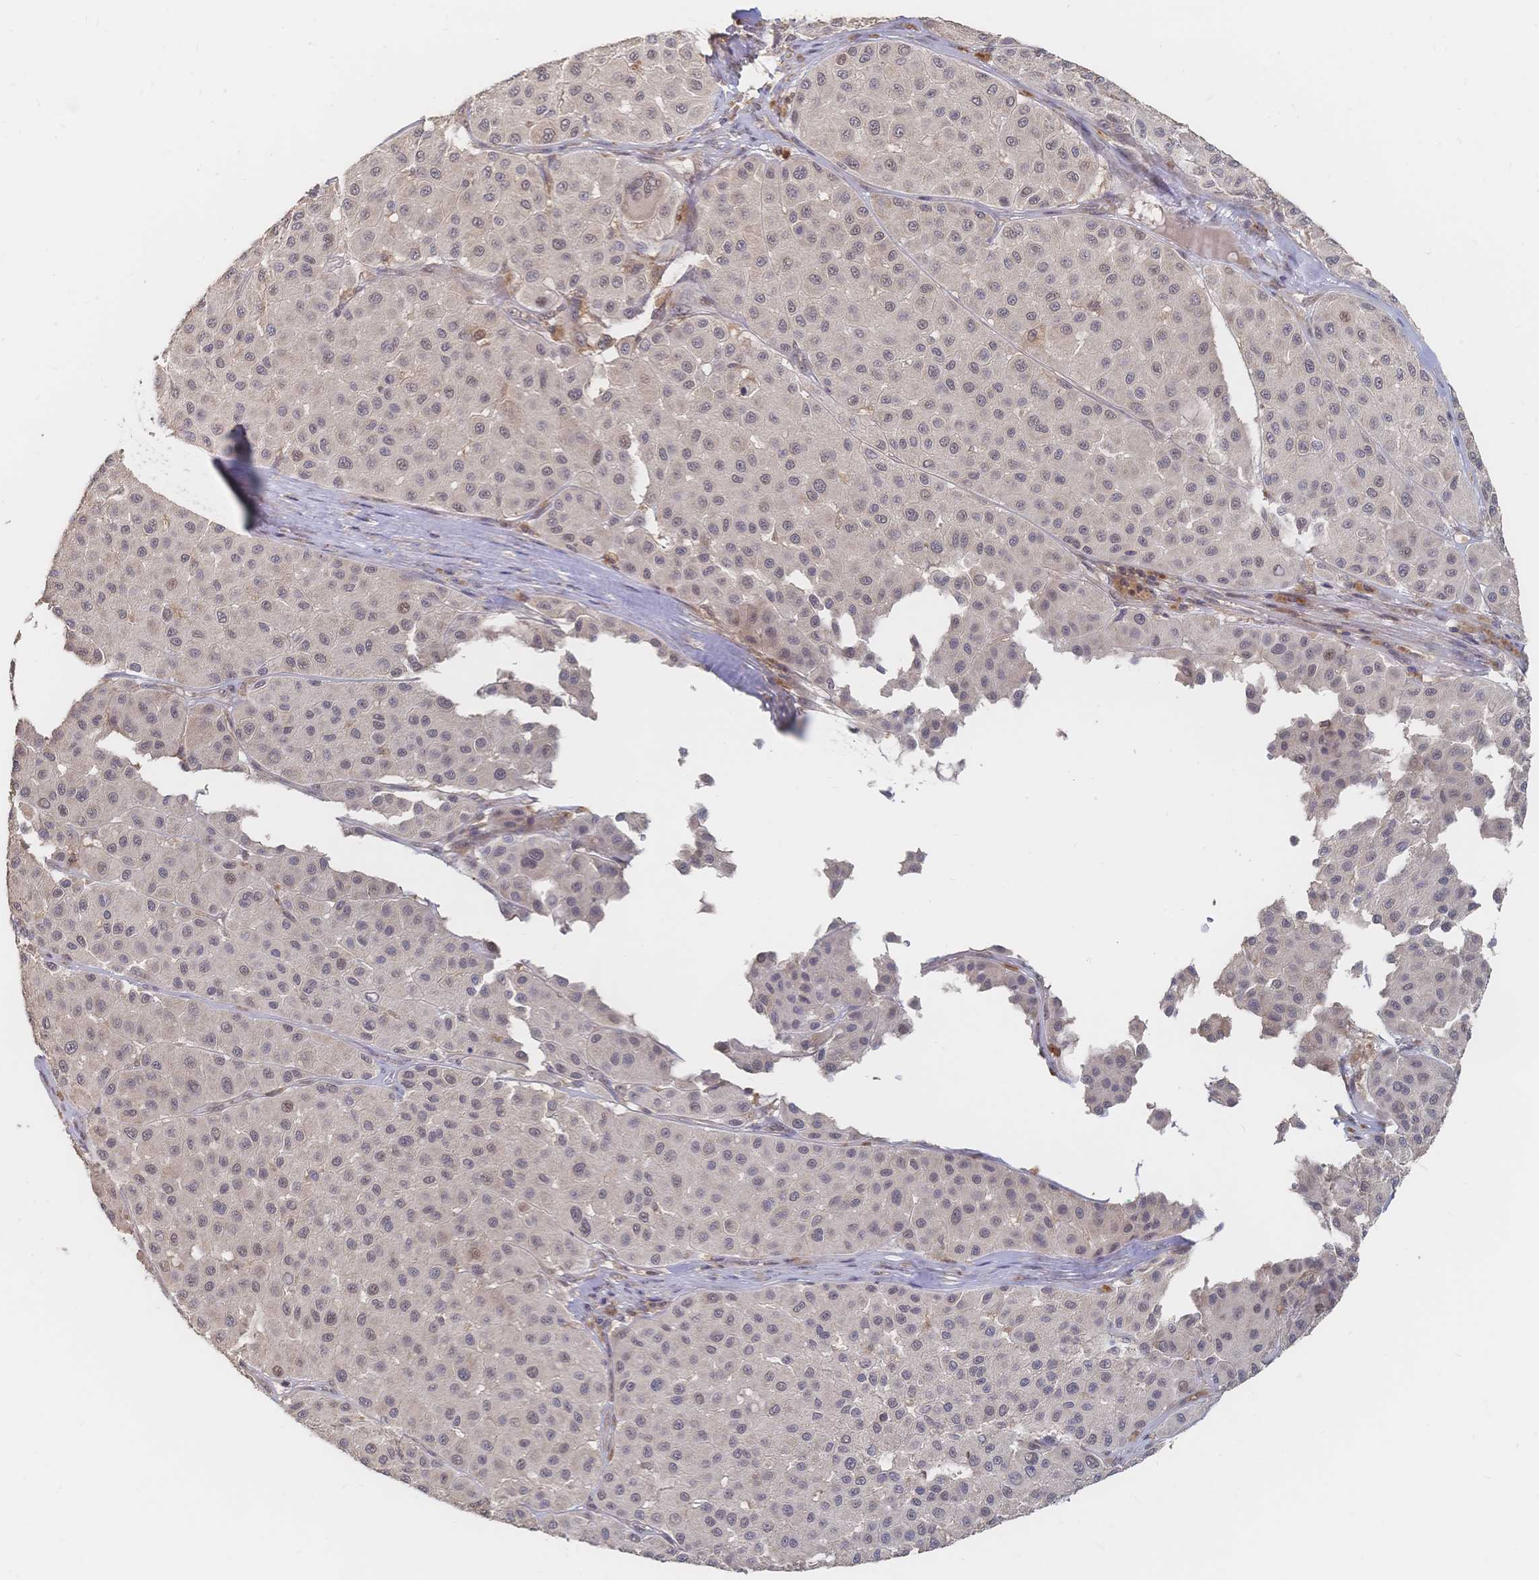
{"staining": {"intensity": "weak", "quantity": "25%-75%", "location": "nuclear"}, "tissue": "melanoma", "cell_type": "Tumor cells", "image_type": "cancer", "snomed": [{"axis": "morphology", "description": "Malignant melanoma, Metastatic site"}, {"axis": "topography", "description": "Smooth muscle"}], "caption": "High-power microscopy captured an immunohistochemistry (IHC) histopathology image of malignant melanoma (metastatic site), revealing weak nuclear expression in approximately 25%-75% of tumor cells.", "gene": "LRP5", "patient": {"sex": "male", "age": 41}}